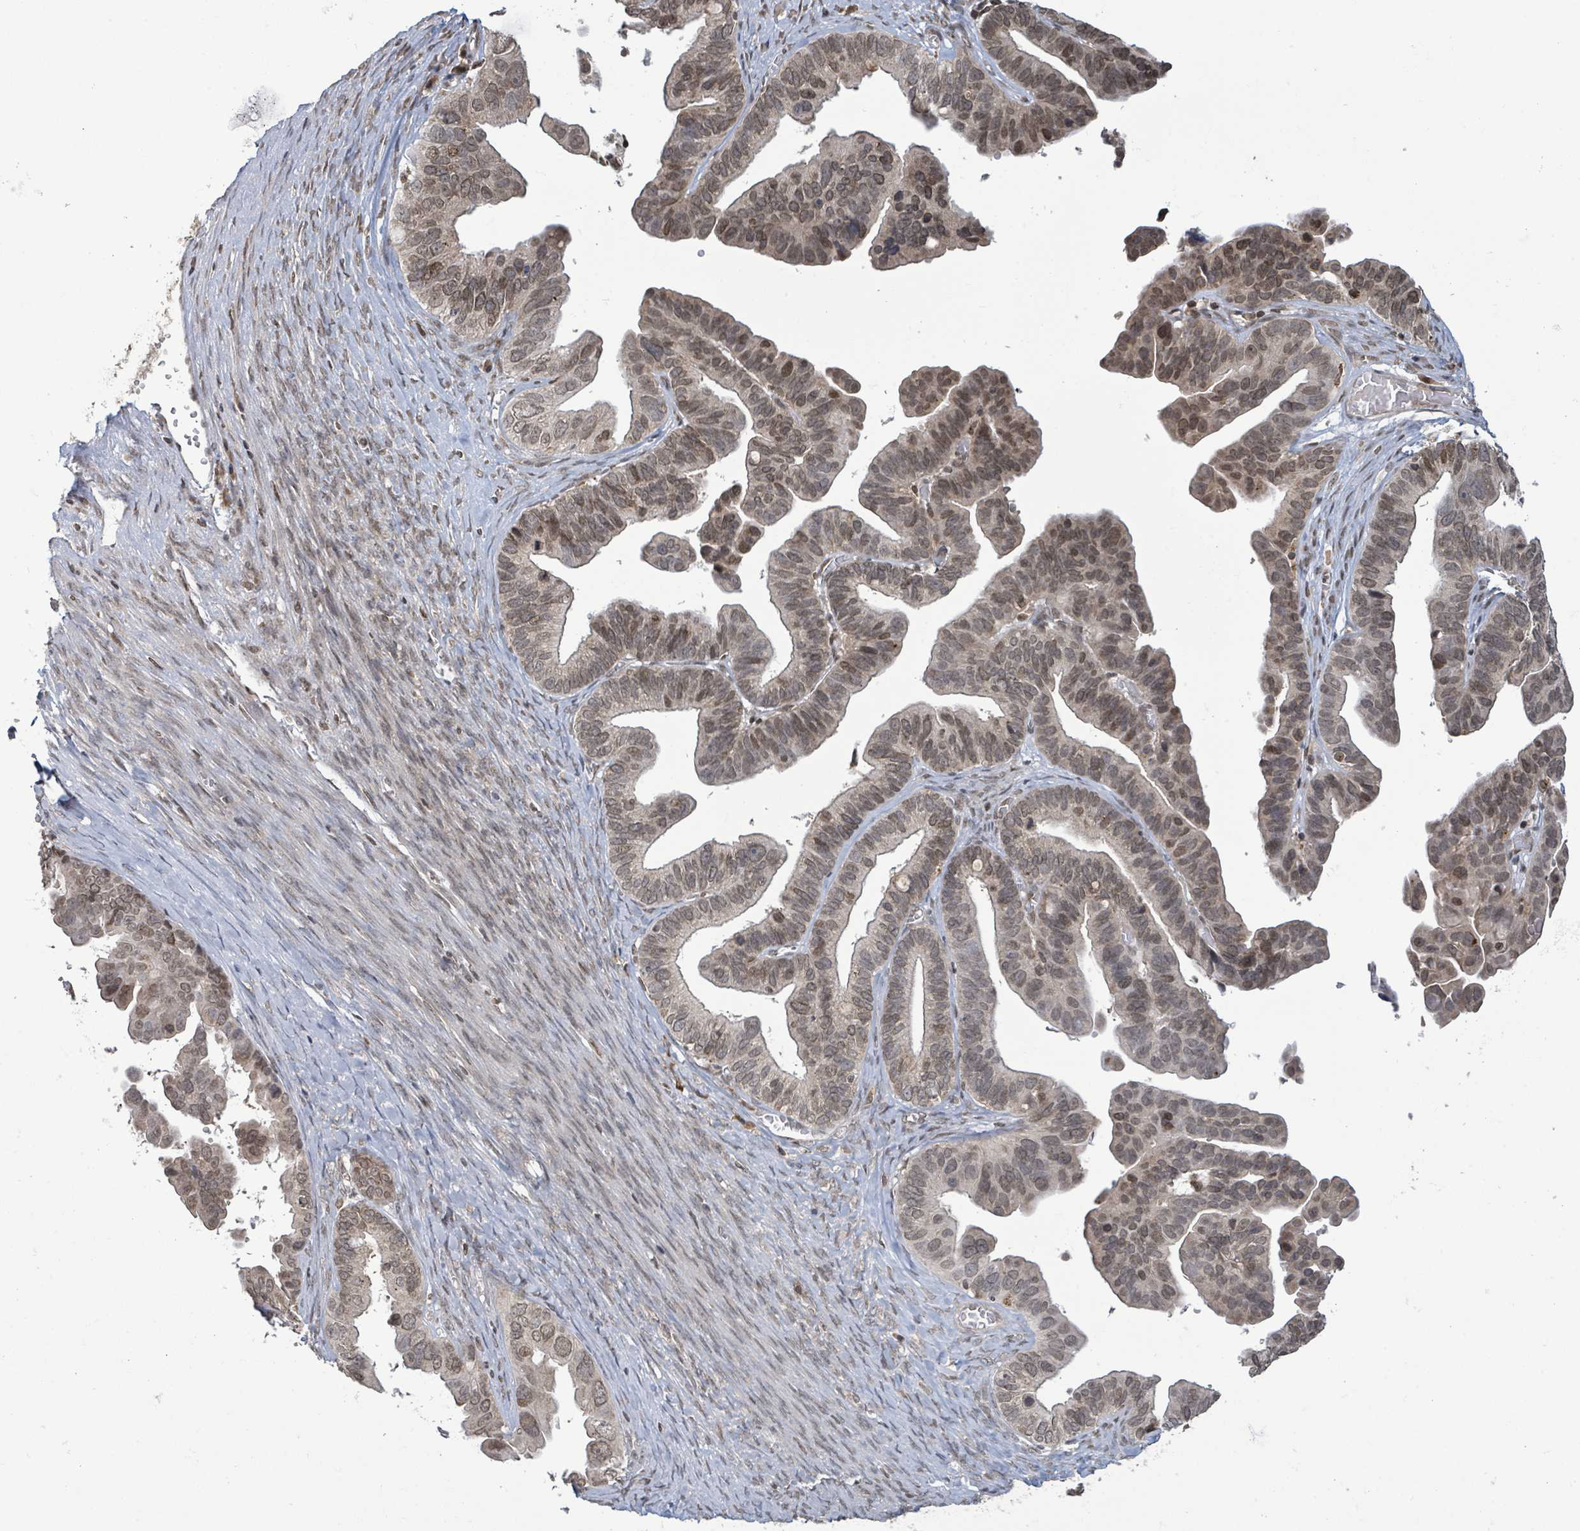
{"staining": {"intensity": "moderate", "quantity": "25%-75%", "location": "nuclear"}, "tissue": "ovarian cancer", "cell_type": "Tumor cells", "image_type": "cancer", "snomed": [{"axis": "morphology", "description": "Cystadenocarcinoma, serous, NOS"}, {"axis": "topography", "description": "Ovary"}], "caption": "DAB immunohistochemical staining of ovarian serous cystadenocarcinoma exhibits moderate nuclear protein expression in about 25%-75% of tumor cells.", "gene": "SBF2", "patient": {"sex": "female", "age": 56}}